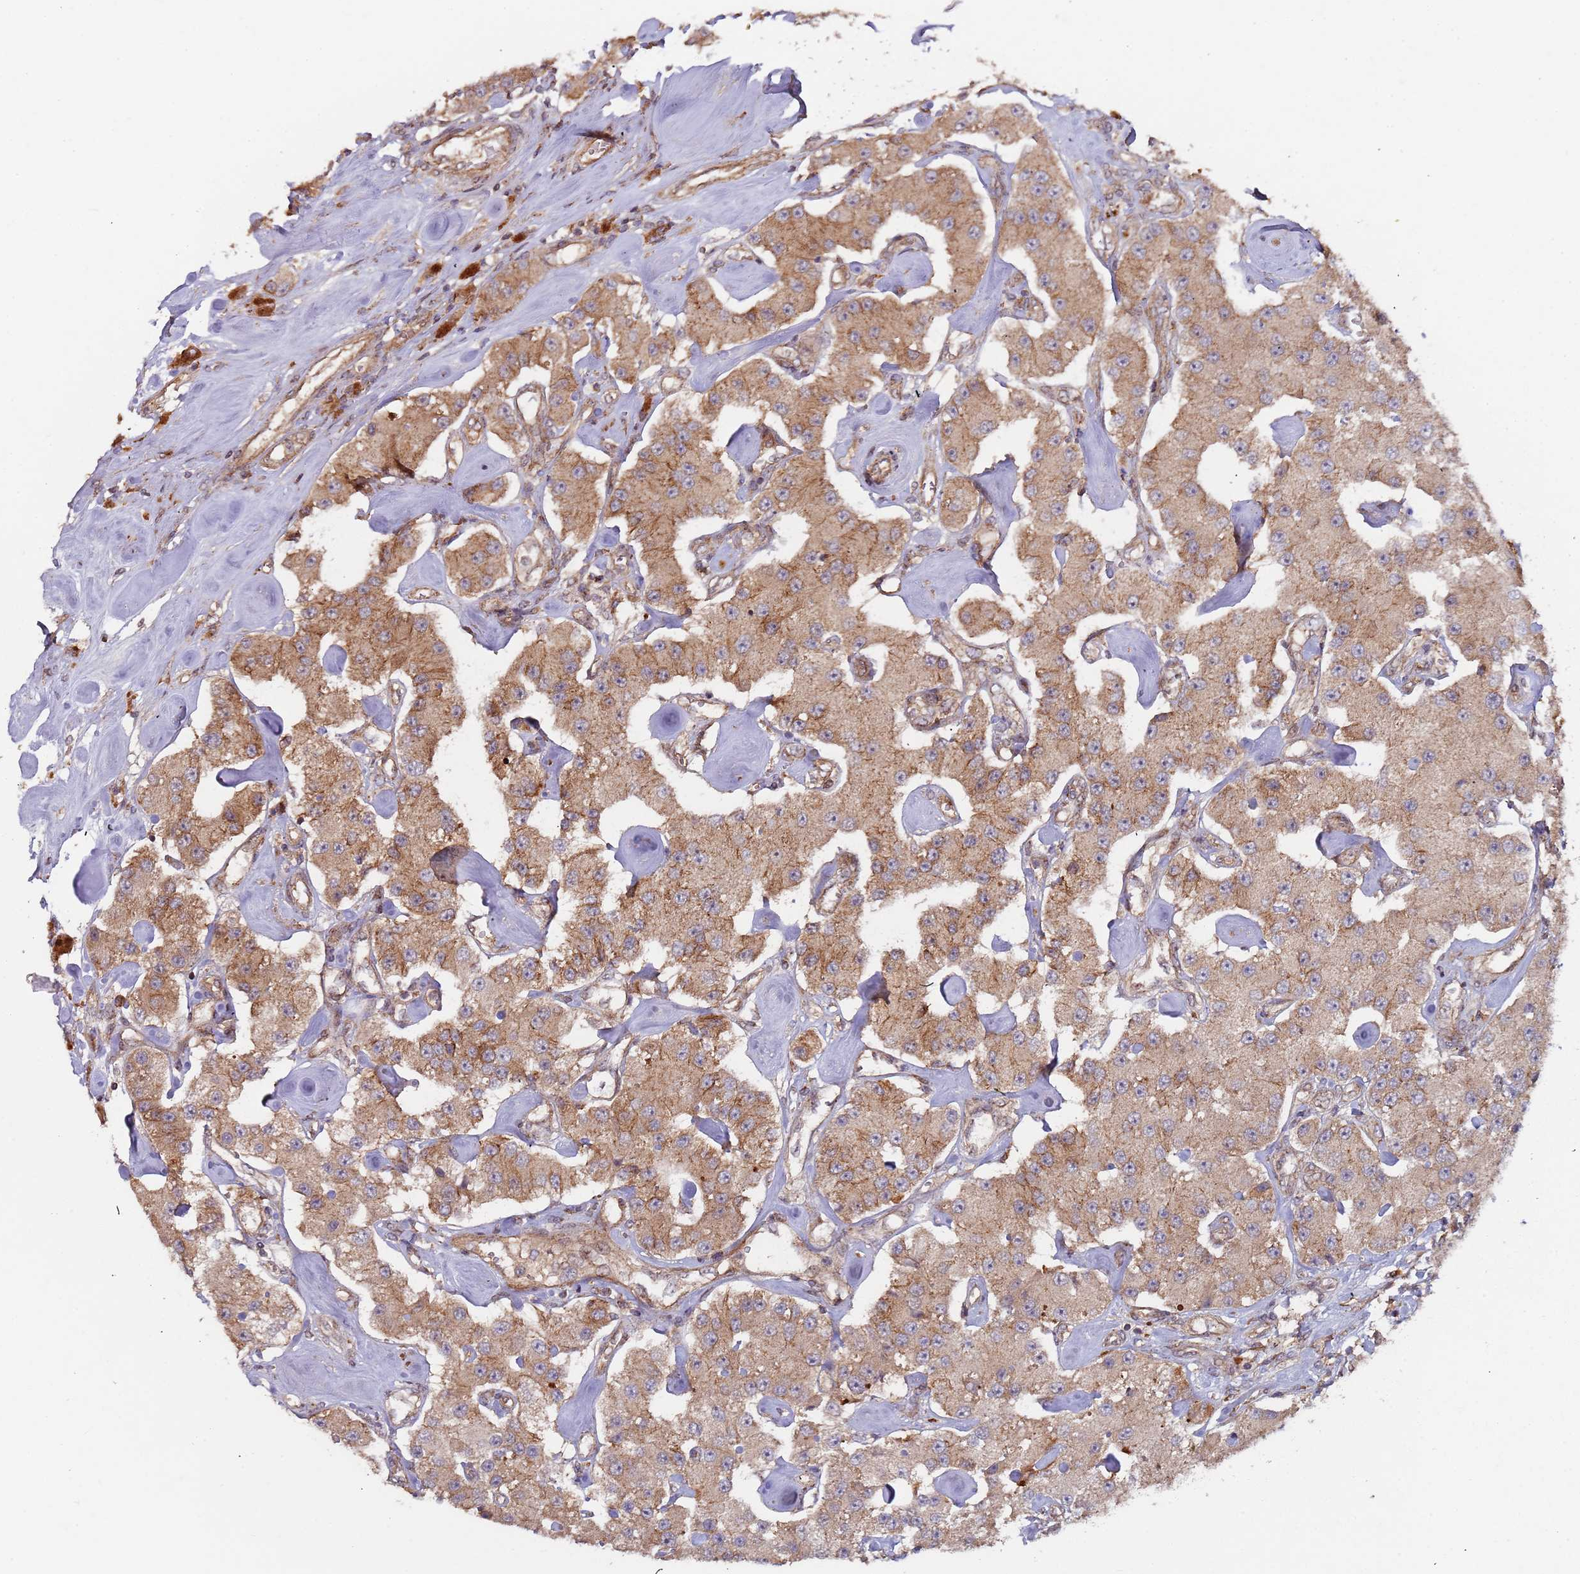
{"staining": {"intensity": "moderate", "quantity": ">75%", "location": "cytoplasmic/membranous"}, "tissue": "carcinoid", "cell_type": "Tumor cells", "image_type": "cancer", "snomed": [{"axis": "morphology", "description": "Carcinoid, malignant, NOS"}, {"axis": "topography", "description": "Pancreas"}], "caption": "Immunohistochemistry (IHC) histopathology image of carcinoid stained for a protein (brown), which displays medium levels of moderate cytoplasmic/membranous positivity in approximately >75% of tumor cells.", "gene": "KANSL1L", "patient": {"sex": "male", "age": 41}}